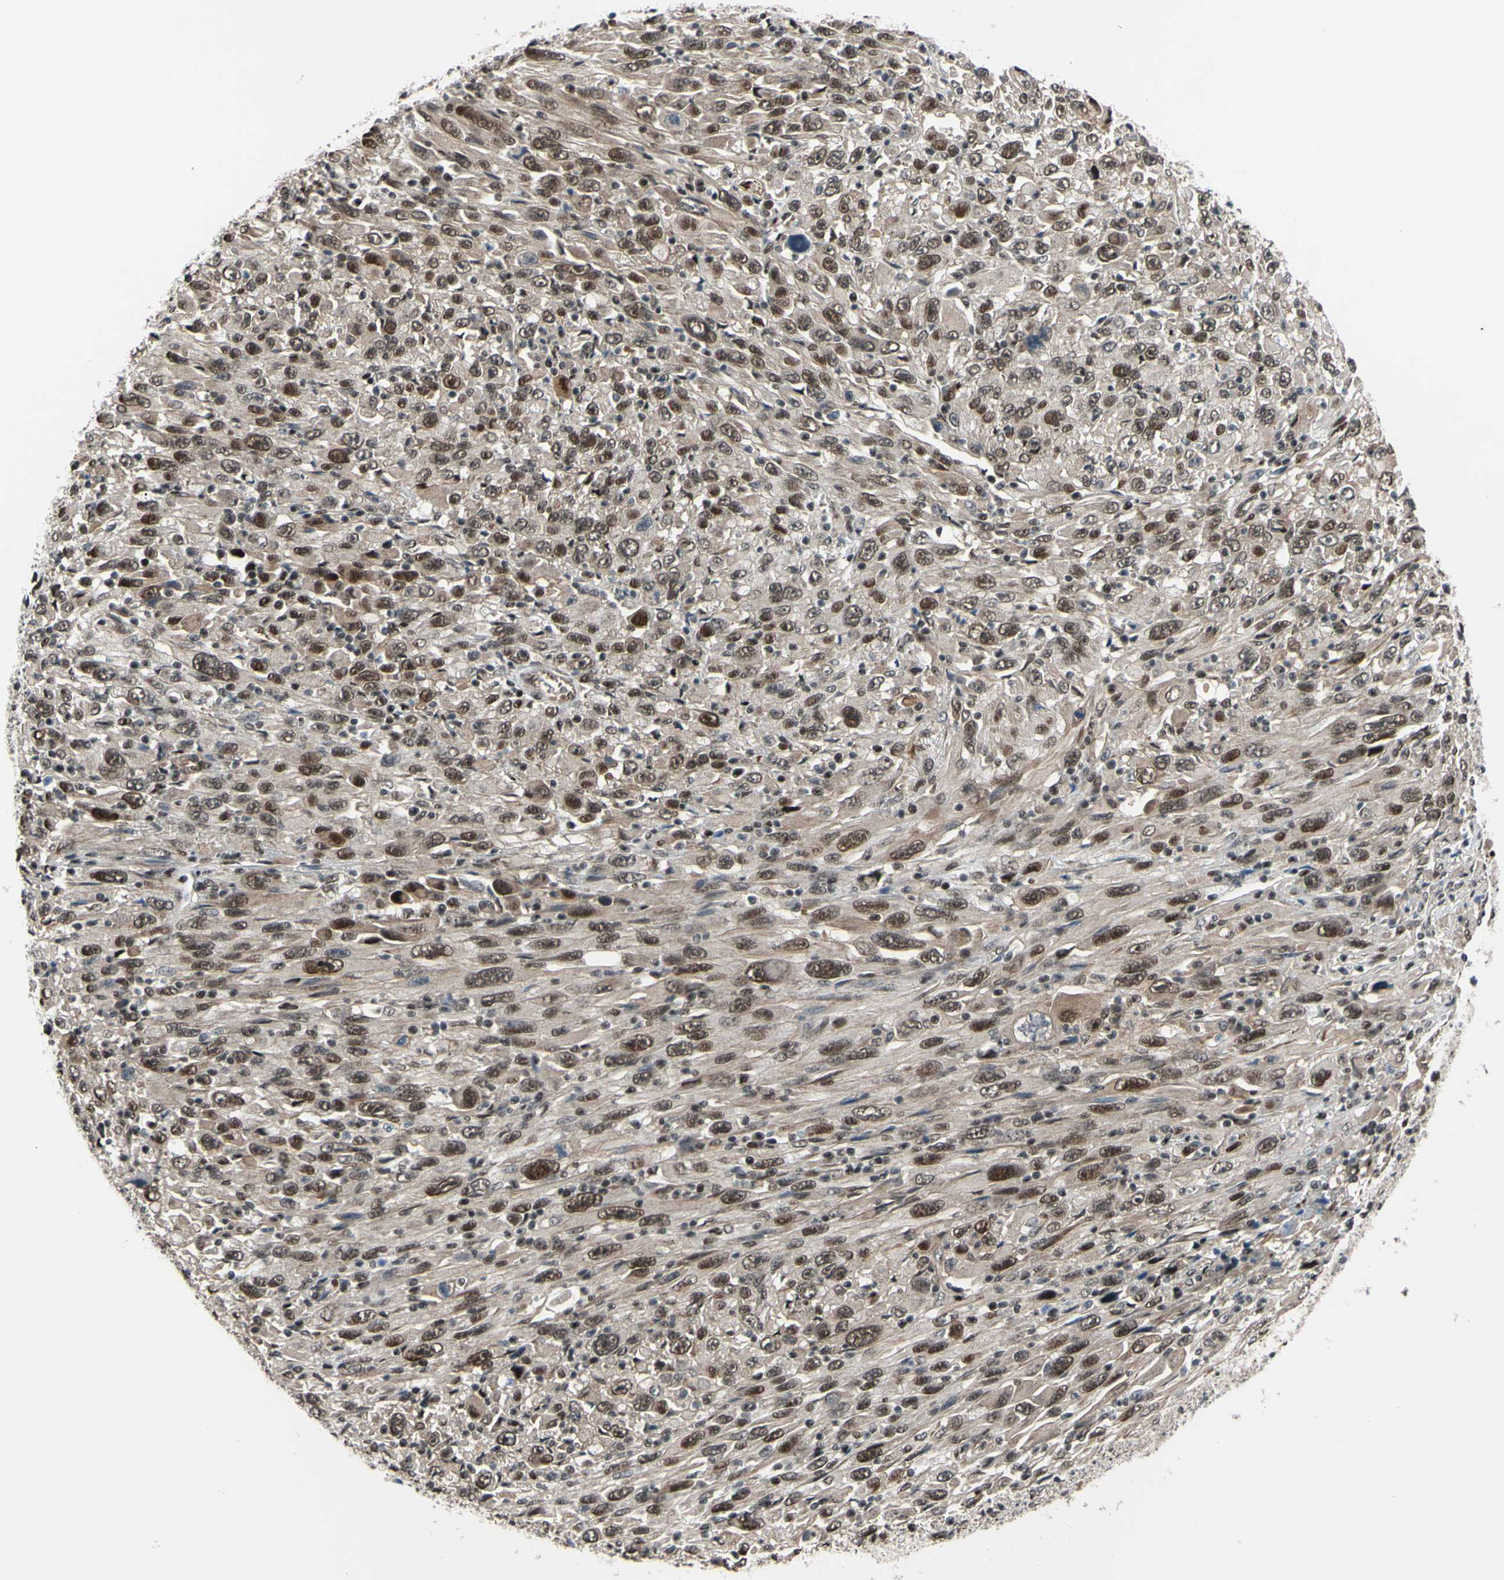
{"staining": {"intensity": "strong", "quantity": ">75%", "location": "nuclear"}, "tissue": "melanoma", "cell_type": "Tumor cells", "image_type": "cancer", "snomed": [{"axis": "morphology", "description": "Malignant melanoma, Metastatic site"}, {"axis": "topography", "description": "Skin"}], "caption": "This photomicrograph displays melanoma stained with immunohistochemistry to label a protein in brown. The nuclear of tumor cells show strong positivity for the protein. Nuclei are counter-stained blue.", "gene": "THAP12", "patient": {"sex": "female", "age": 56}}